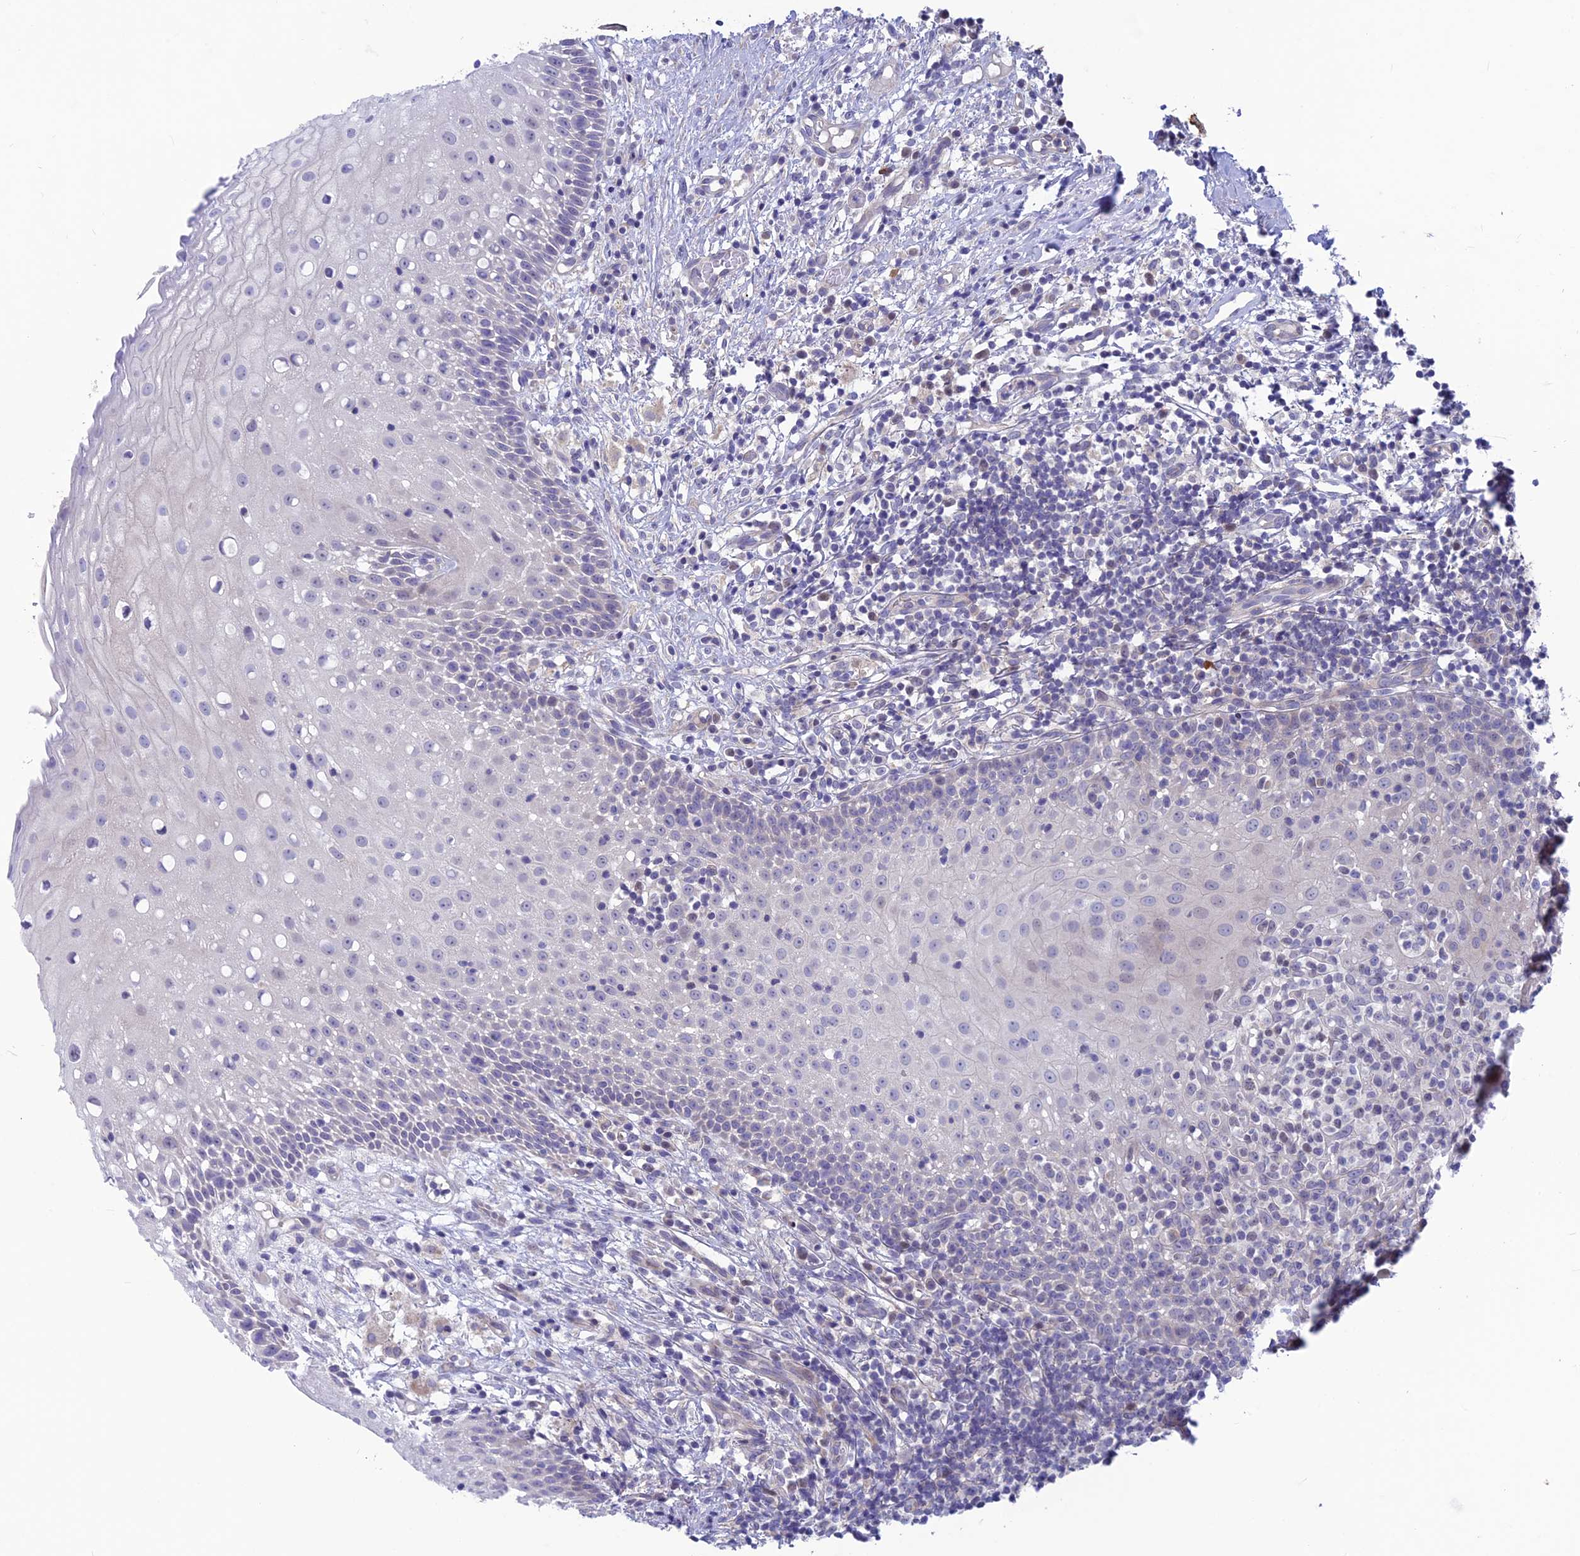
{"staining": {"intensity": "negative", "quantity": "none", "location": "none"}, "tissue": "oral mucosa", "cell_type": "Squamous epithelial cells", "image_type": "normal", "snomed": [{"axis": "morphology", "description": "Normal tissue, NOS"}, {"axis": "topography", "description": "Oral tissue"}], "caption": "The image demonstrates no staining of squamous epithelial cells in normal oral mucosa. (Brightfield microscopy of DAB (3,3'-diaminobenzidine) immunohistochemistry (IHC) at high magnification).", "gene": "SNTN", "patient": {"sex": "female", "age": 69}}